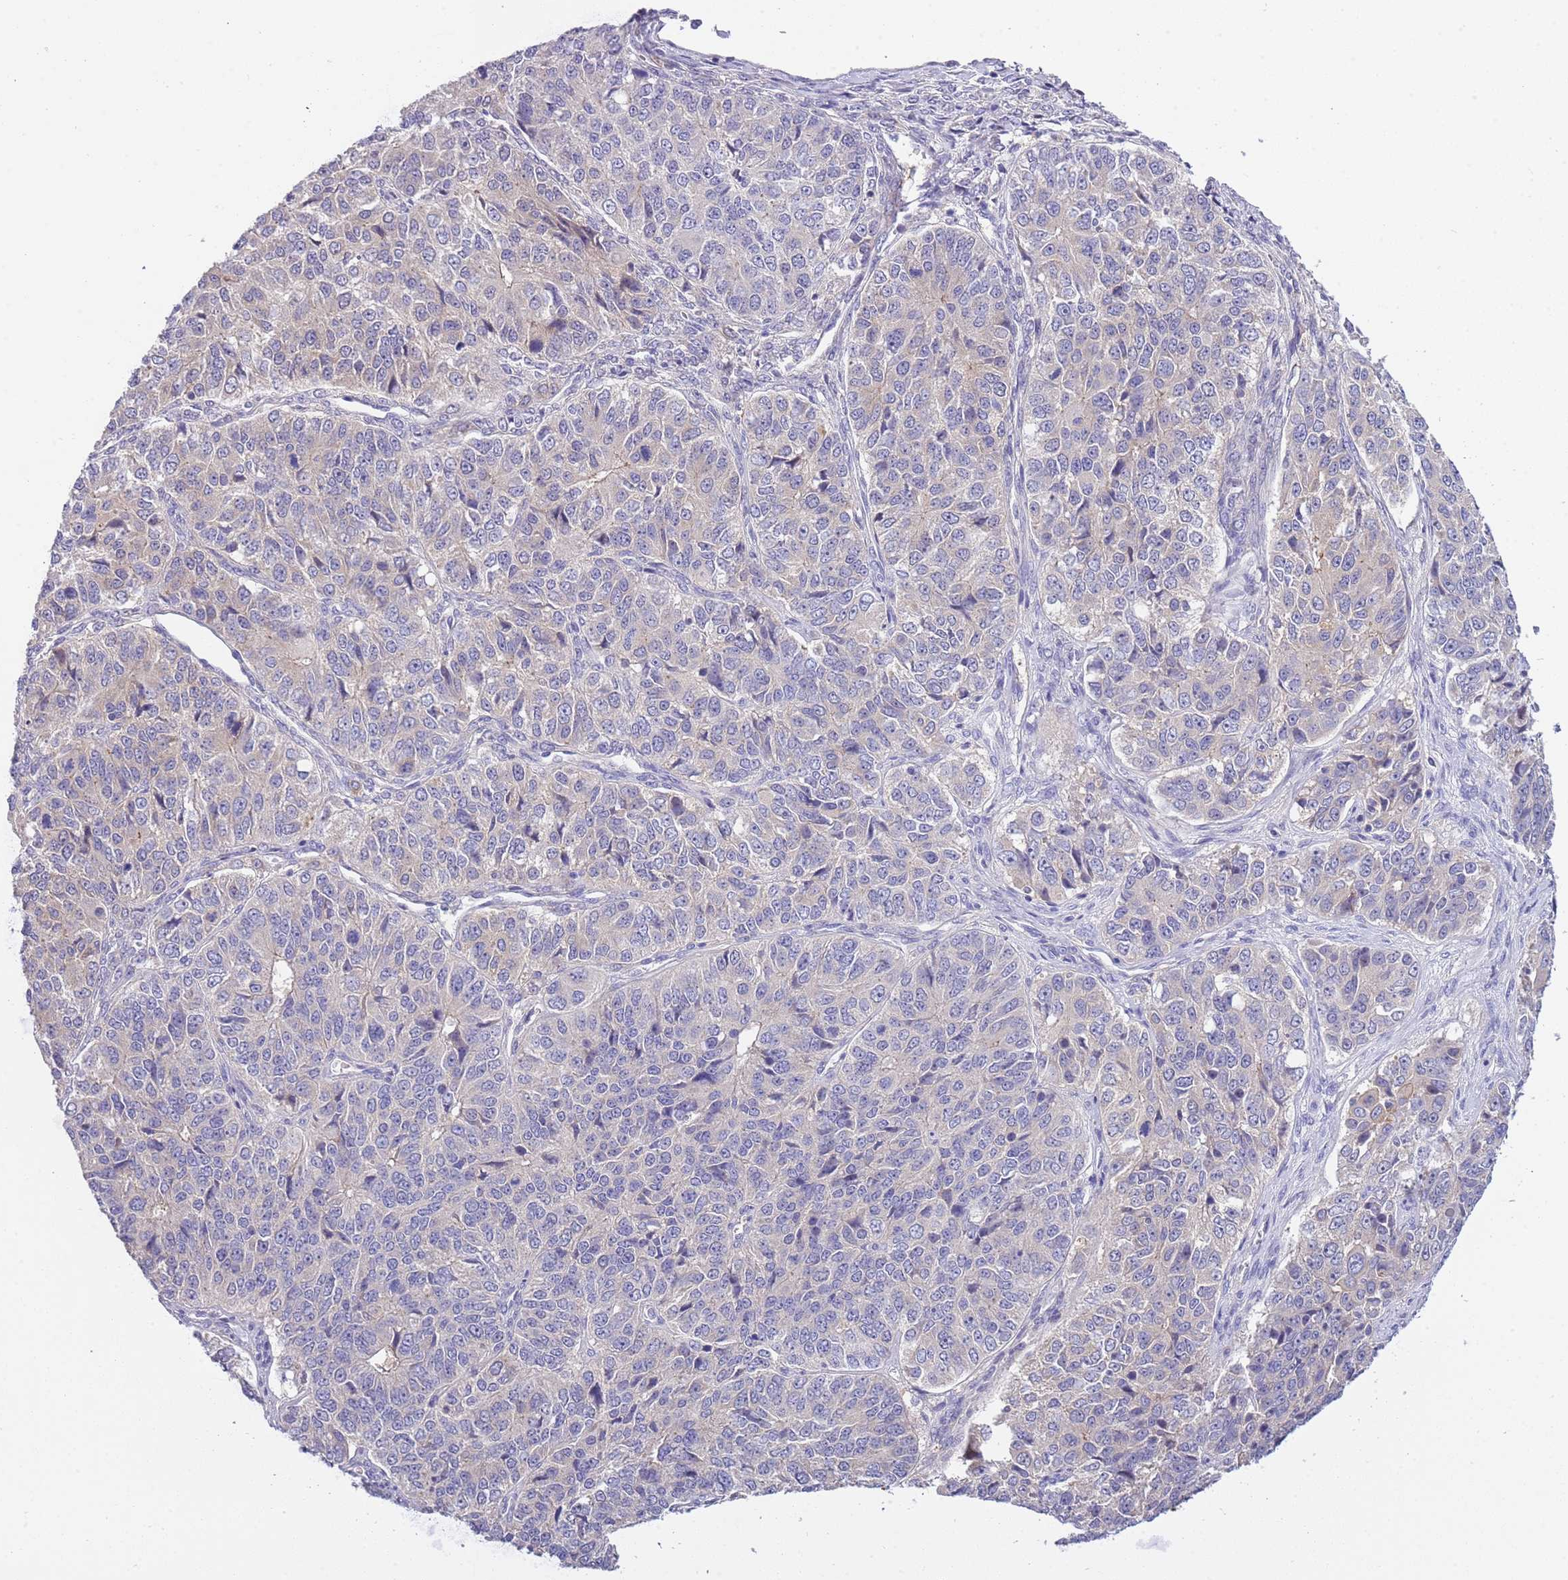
{"staining": {"intensity": "negative", "quantity": "none", "location": "none"}, "tissue": "ovarian cancer", "cell_type": "Tumor cells", "image_type": "cancer", "snomed": [{"axis": "morphology", "description": "Carcinoma, endometroid"}, {"axis": "topography", "description": "Ovary"}], "caption": "Tumor cells are negative for protein expression in human ovarian cancer. (DAB immunohistochemistry with hematoxylin counter stain).", "gene": "STIP1", "patient": {"sex": "female", "age": 51}}